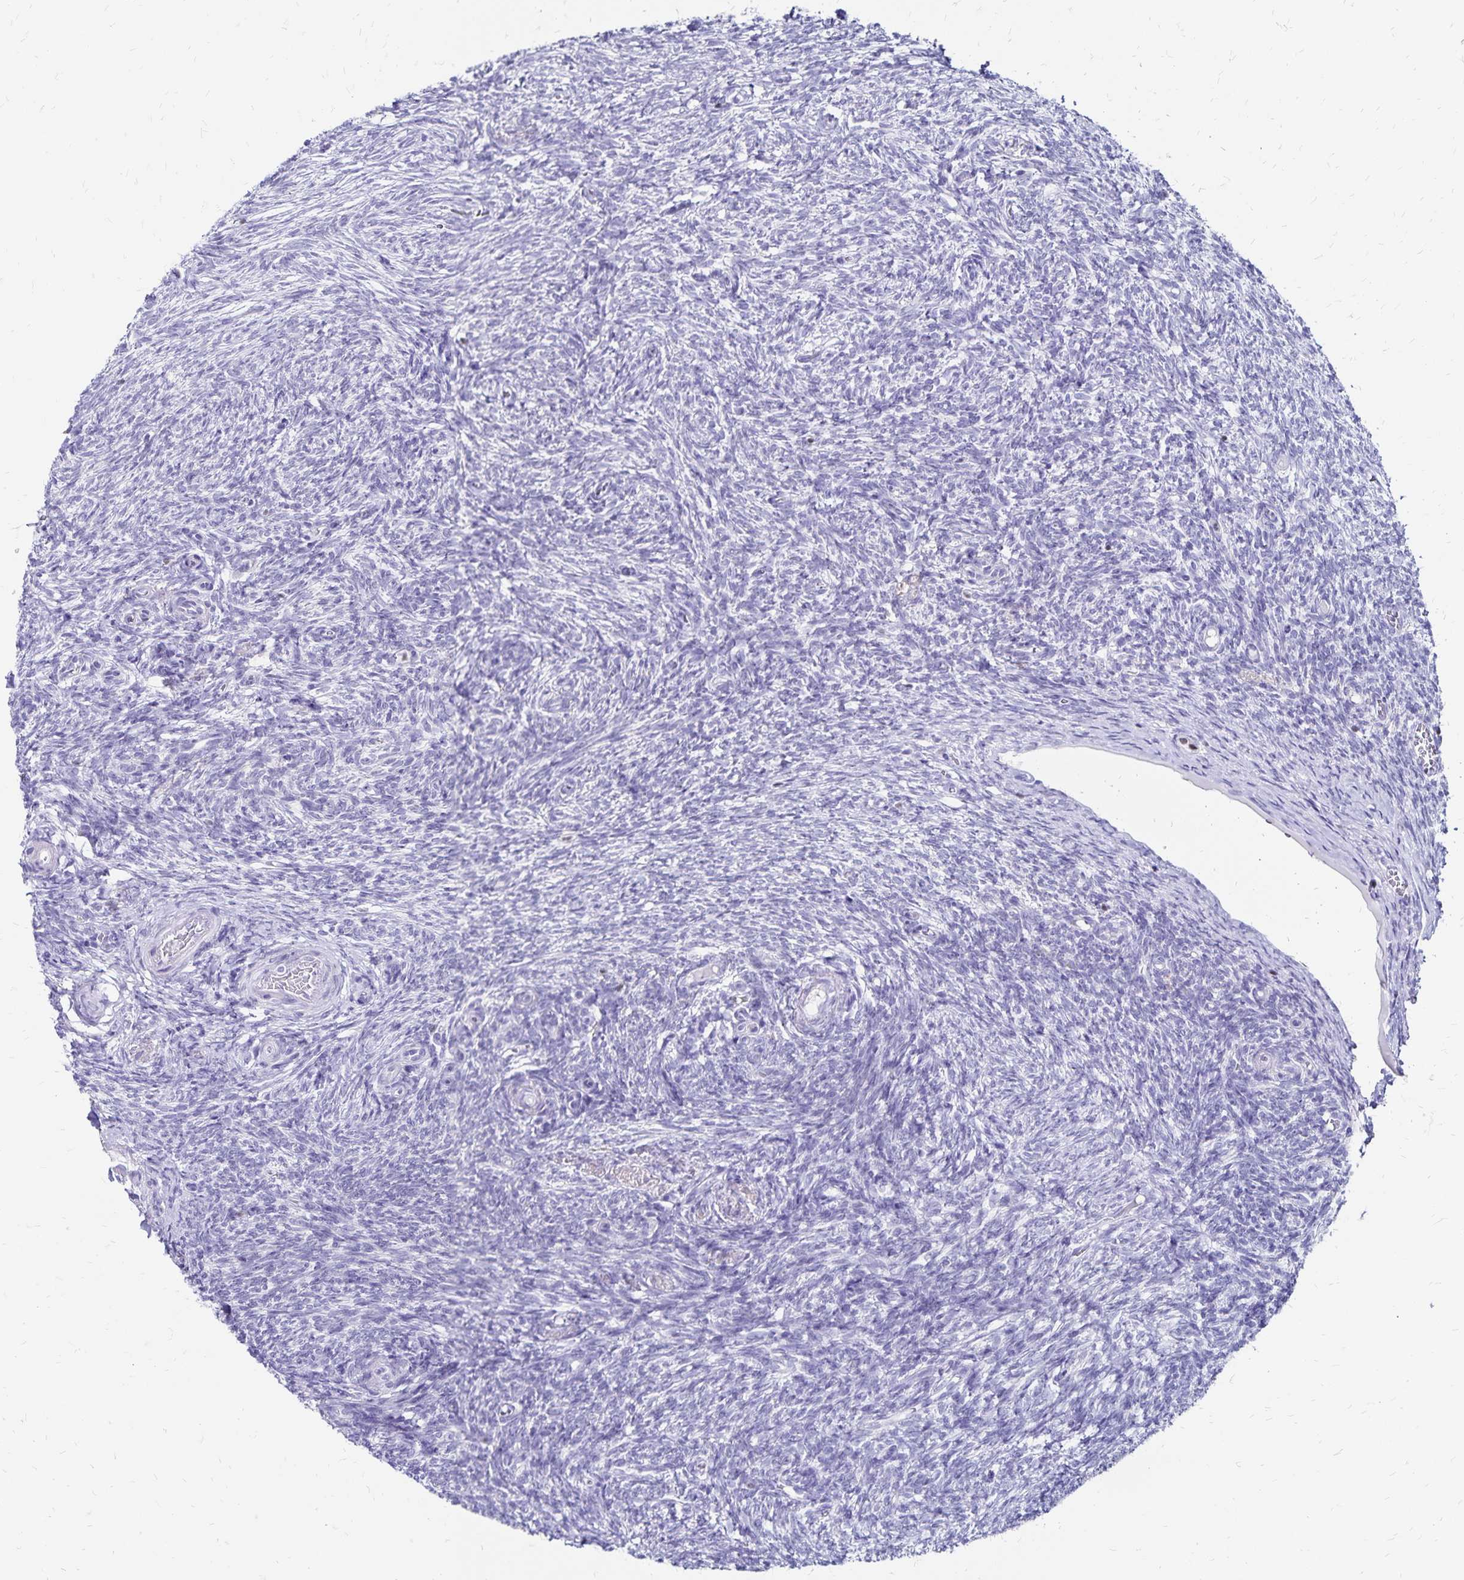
{"staining": {"intensity": "negative", "quantity": "none", "location": "none"}, "tissue": "ovary", "cell_type": "Follicle cells", "image_type": "normal", "snomed": [{"axis": "morphology", "description": "Normal tissue, NOS"}, {"axis": "topography", "description": "Ovary"}], "caption": "This is a micrograph of immunohistochemistry (IHC) staining of normal ovary, which shows no positivity in follicle cells.", "gene": "IKZF1", "patient": {"sex": "female", "age": 39}}